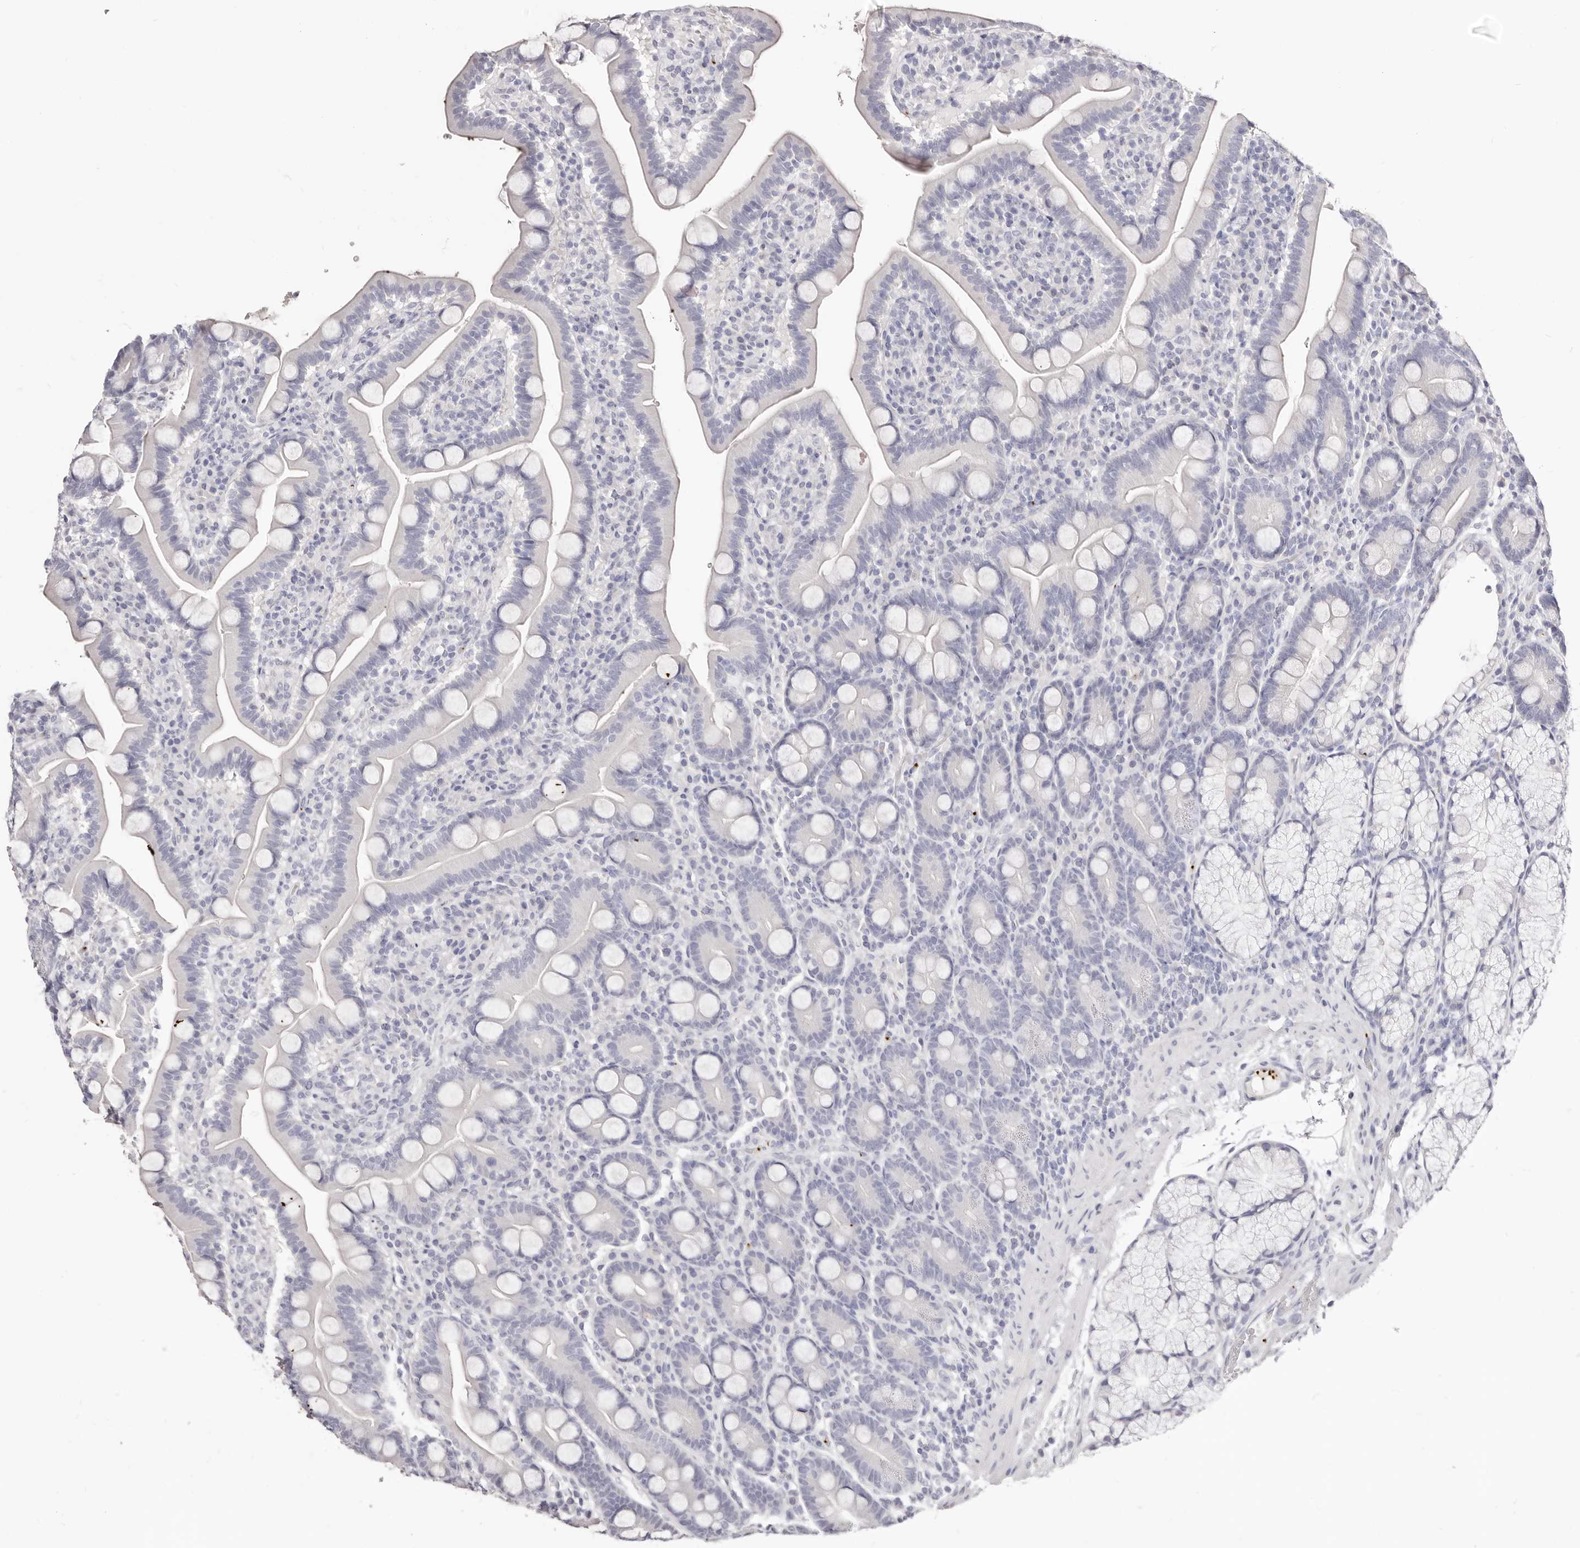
{"staining": {"intensity": "negative", "quantity": "none", "location": "none"}, "tissue": "duodenum", "cell_type": "Glandular cells", "image_type": "normal", "snomed": [{"axis": "morphology", "description": "Normal tissue, NOS"}, {"axis": "topography", "description": "Duodenum"}], "caption": "High power microscopy image of an IHC image of benign duodenum, revealing no significant expression in glandular cells.", "gene": "PF4", "patient": {"sex": "male", "age": 35}}